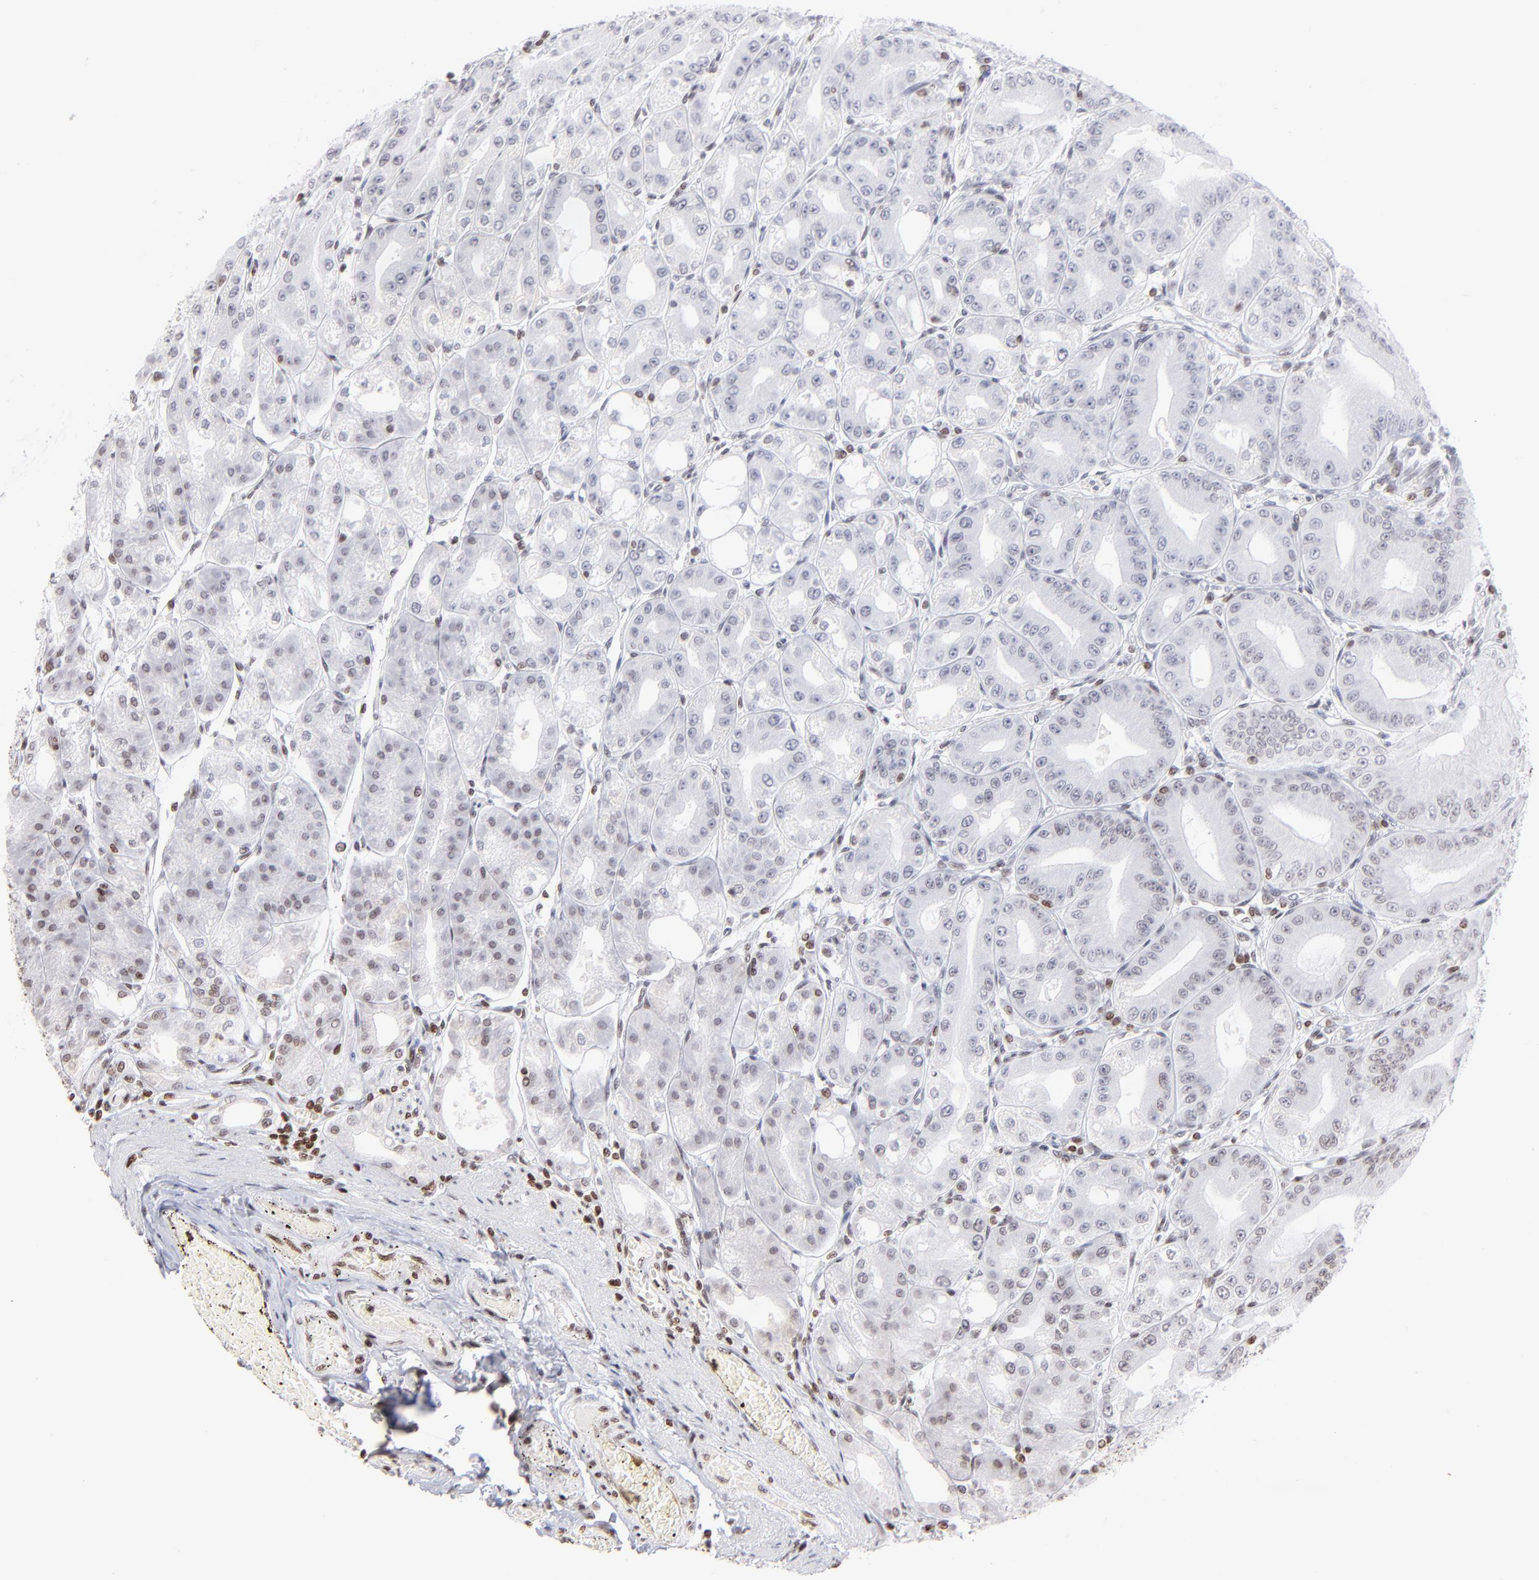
{"staining": {"intensity": "strong", "quantity": ">75%", "location": "nuclear"}, "tissue": "stomach", "cell_type": "Glandular cells", "image_type": "normal", "snomed": [{"axis": "morphology", "description": "Normal tissue, NOS"}, {"axis": "topography", "description": "Stomach, lower"}], "caption": "About >75% of glandular cells in unremarkable stomach exhibit strong nuclear protein positivity as visualized by brown immunohistochemical staining.", "gene": "RTL4", "patient": {"sex": "male", "age": 71}}